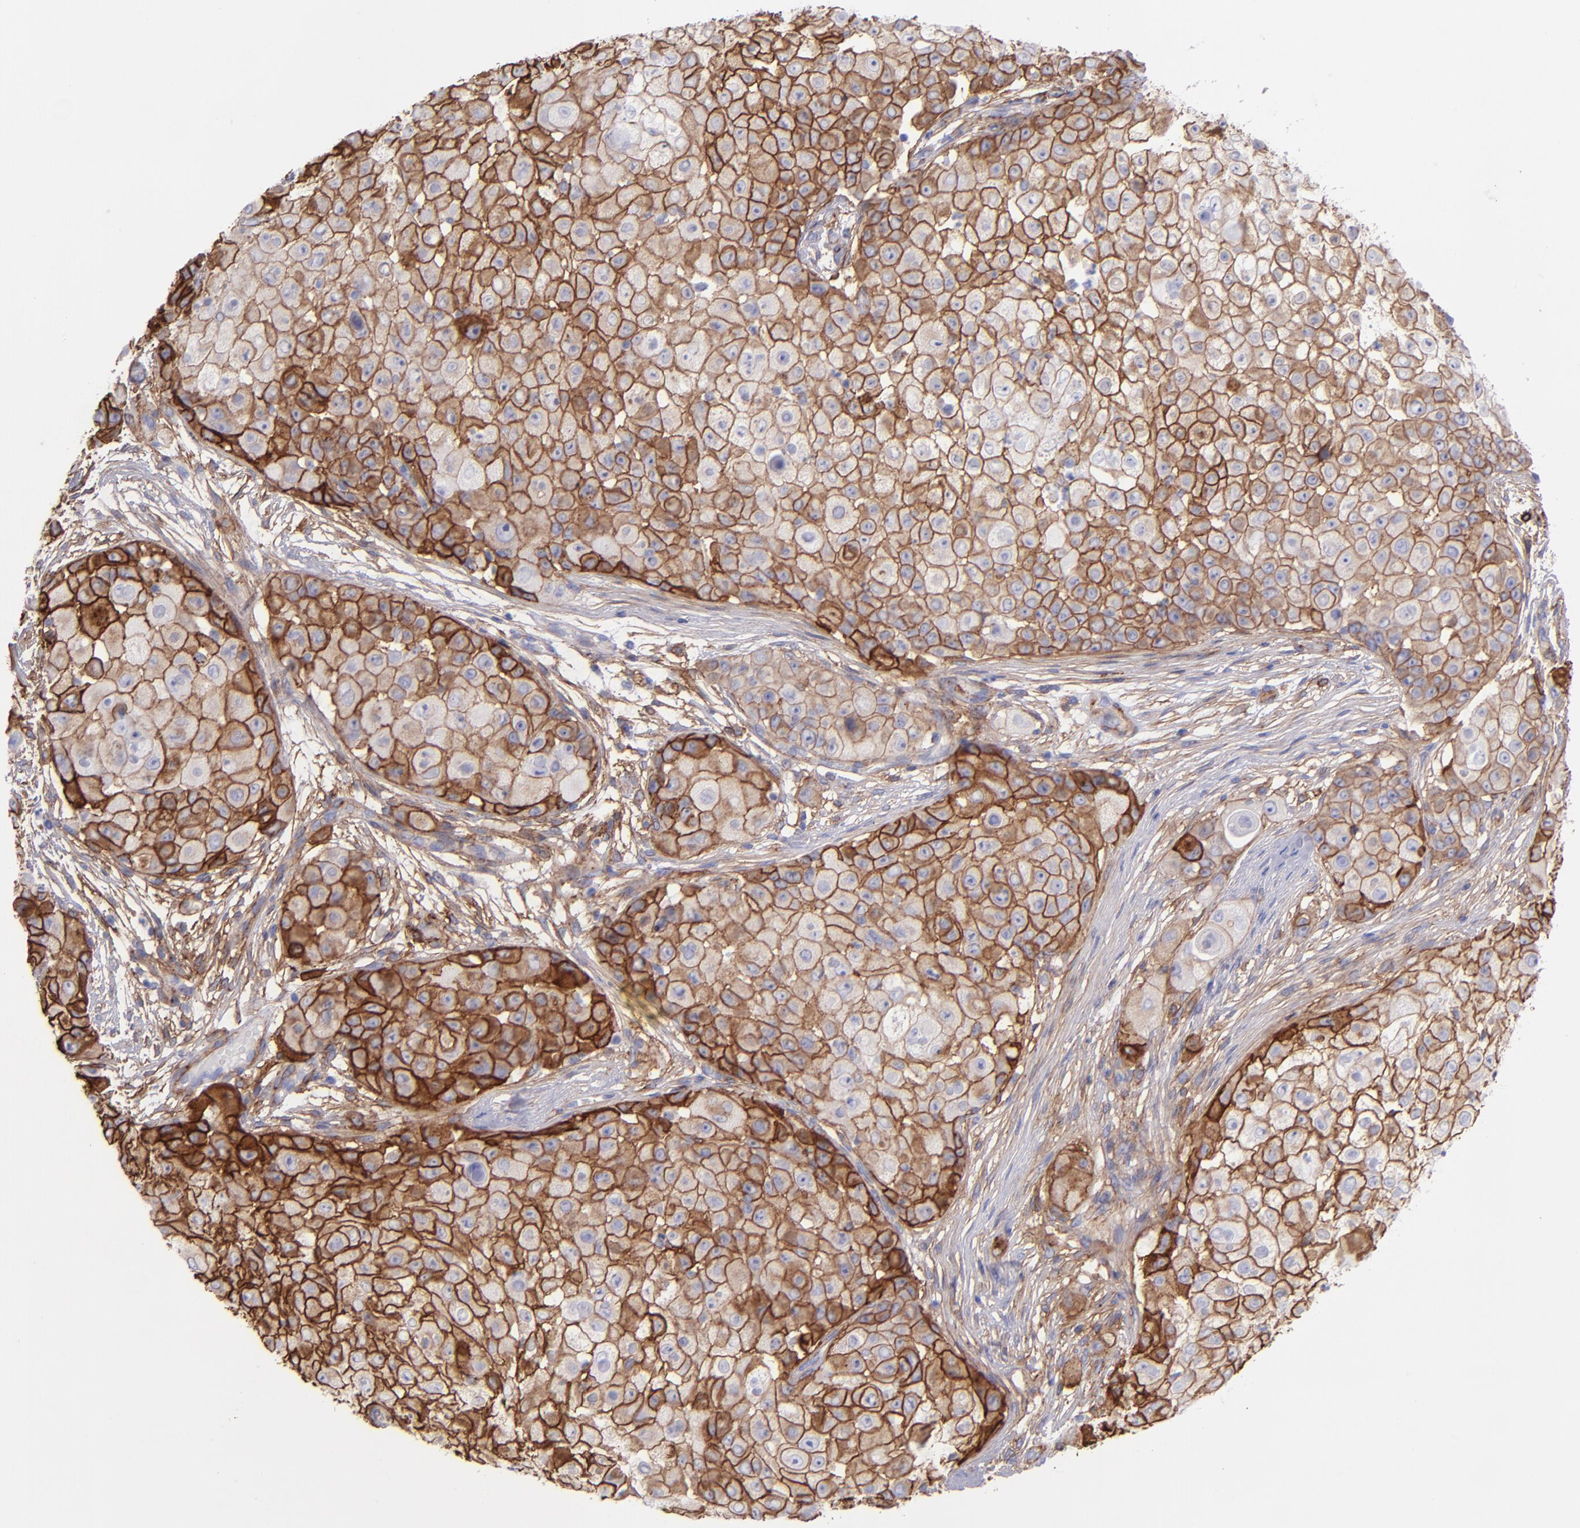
{"staining": {"intensity": "strong", "quantity": ">75%", "location": "cytoplasmic/membranous"}, "tissue": "skin cancer", "cell_type": "Tumor cells", "image_type": "cancer", "snomed": [{"axis": "morphology", "description": "Squamous cell carcinoma, NOS"}, {"axis": "topography", "description": "Skin"}], "caption": "Immunohistochemical staining of skin squamous cell carcinoma reveals high levels of strong cytoplasmic/membranous staining in approximately >75% of tumor cells.", "gene": "ITGAV", "patient": {"sex": "female", "age": 57}}